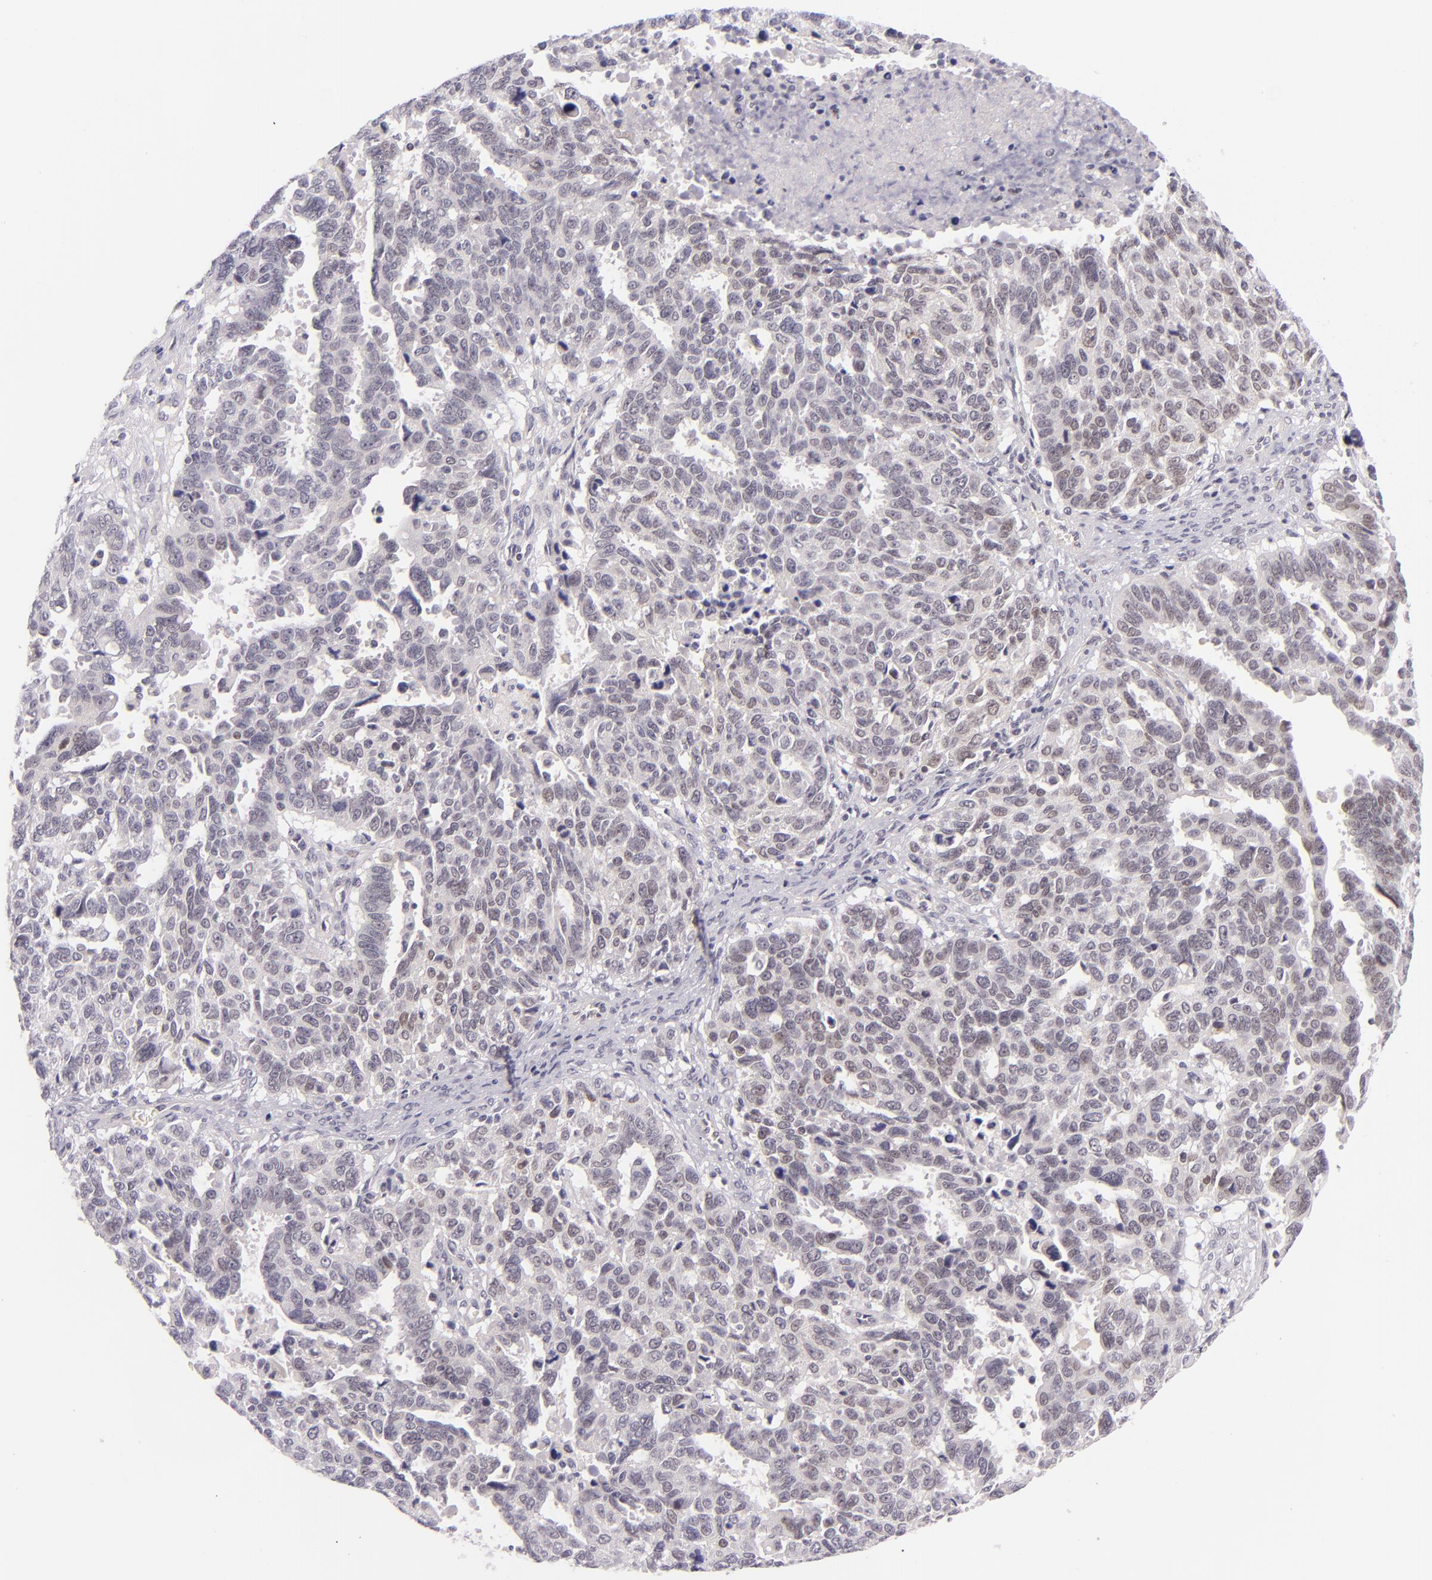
{"staining": {"intensity": "weak", "quantity": "<25%", "location": "nuclear"}, "tissue": "ovarian cancer", "cell_type": "Tumor cells", "image_type": "cancer", "snomed": [{"axis": "morphology", "description": "Carcinoma, endometroid"}, {"axis": "morphology", "description": "Cystadenocarcinoma, serous, NOS"}, {"axis": "topography", "description": "Ovary"}], "caption": "A histopathology image of ovarian endometroid carcinoma stained for a protein demonstrates no brown staining in tumor cells.", "gene": "BCL3", "patient": {"sex": "female", "age": 45}}